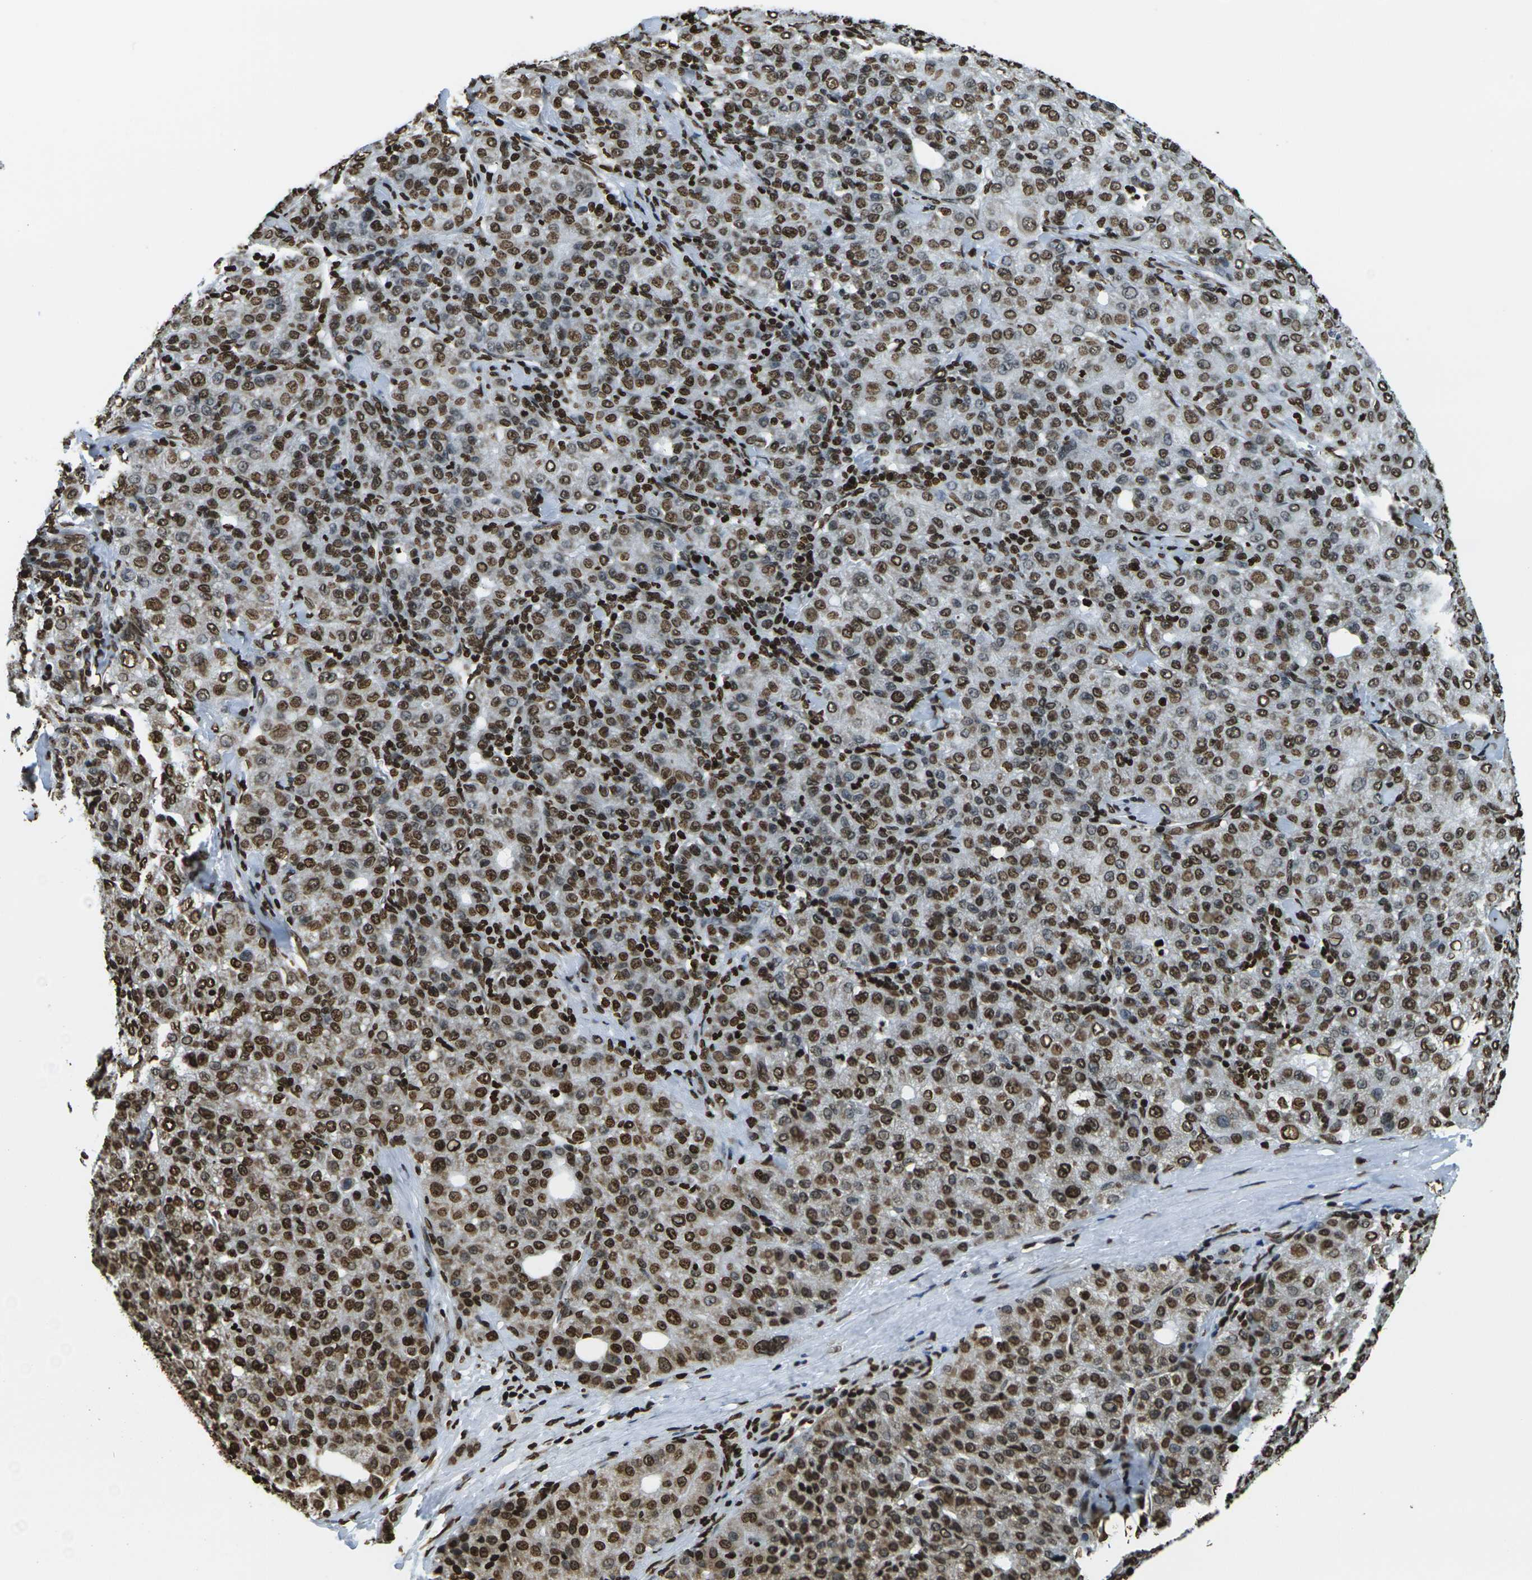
{"staining": {"intensity": "moderate", "quantity": ">75%", "location": "nuclear"}, "tissue": "liver cancer", "cell_type": "Tumor cells", "image_type": "cancer", "snomed": [{"axis": "morphology", "description": "Carcinoma, Hepatocellular, NOS"}, {"axis": "topography", "description": "Liver"}], "caption": "Liver cancer stained with a protein marker displays moderate staining in tumor cells.", "gene": "H1-2", "patient": {"sex": "male", "age": 65}}